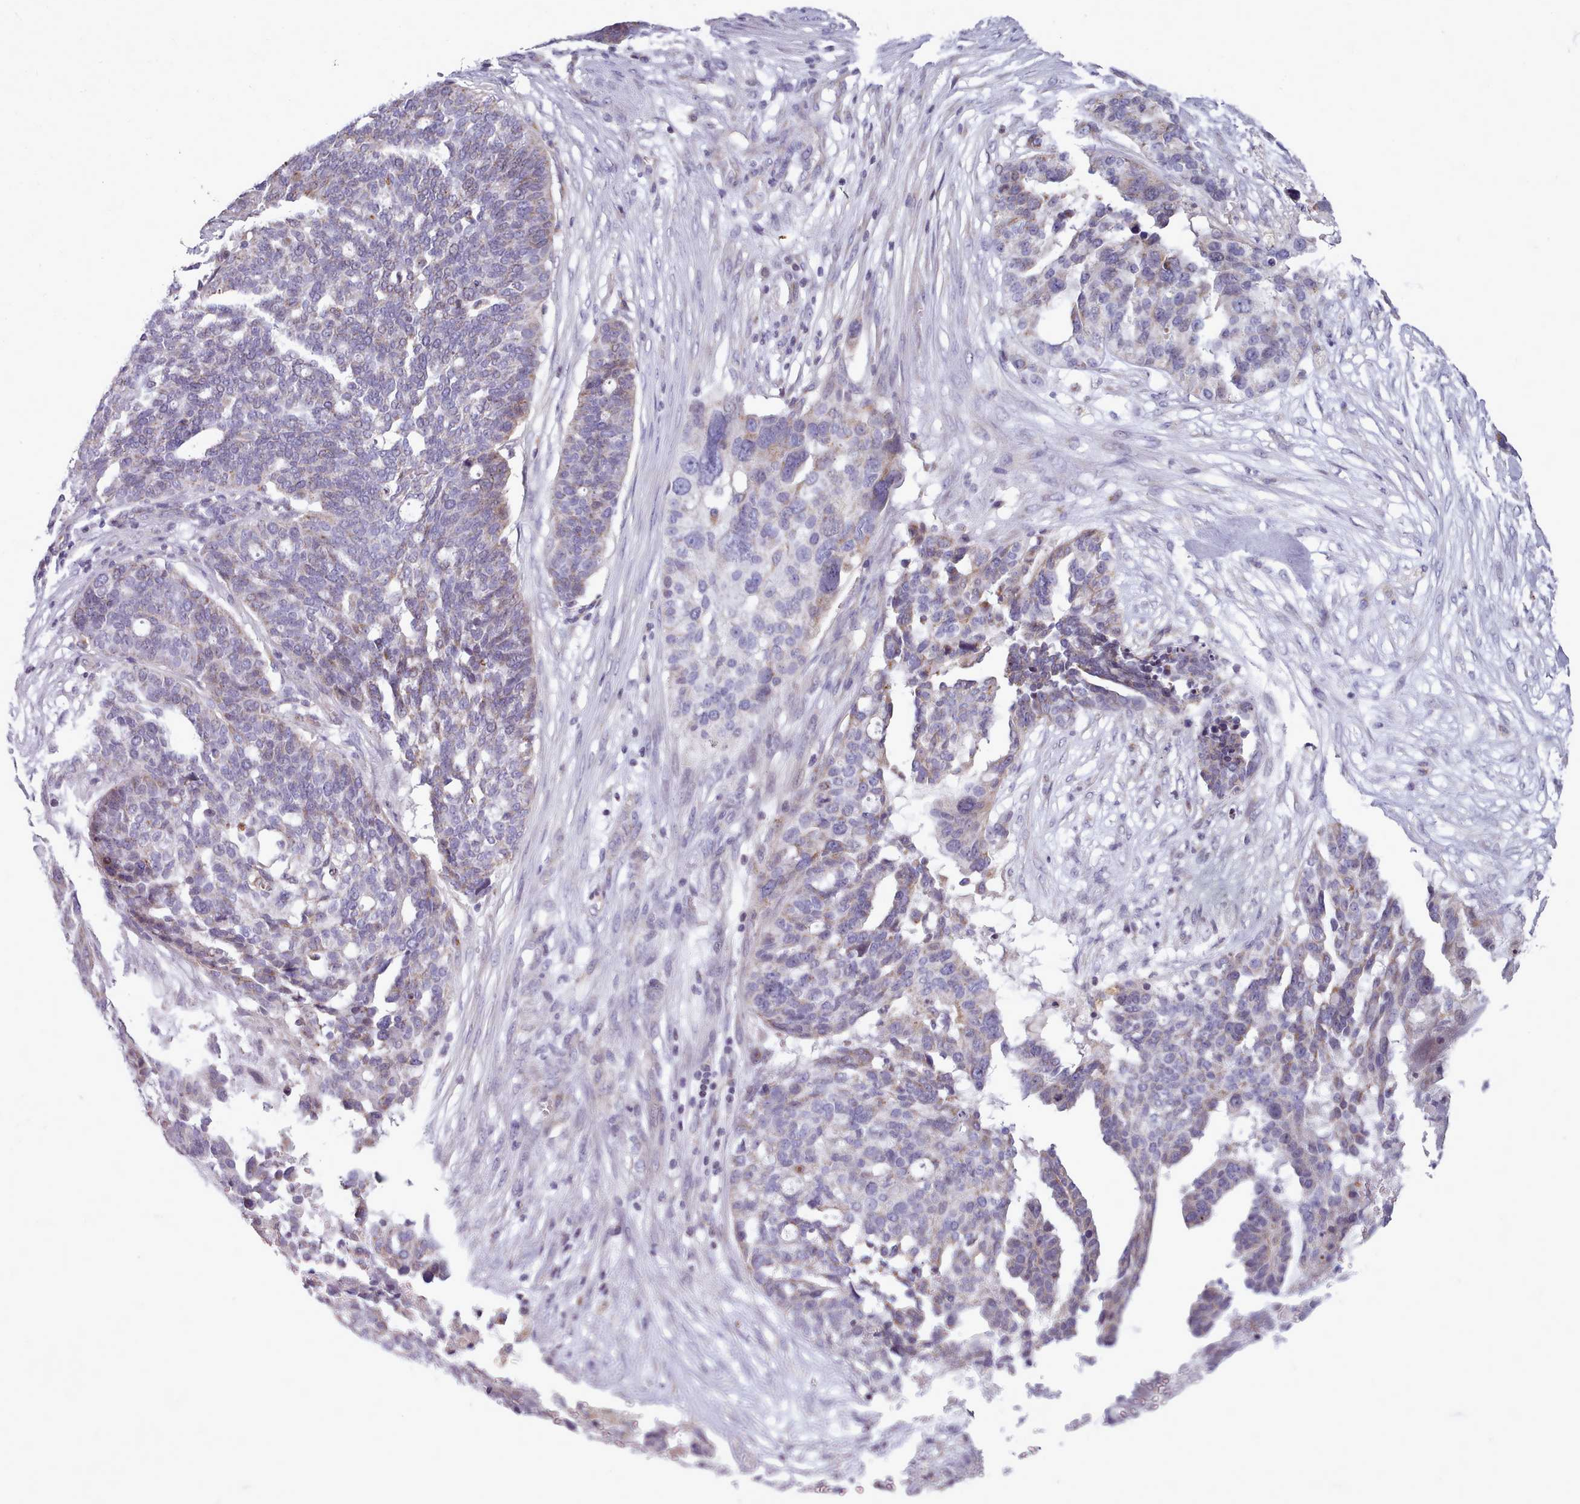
{"staining": {"intensity": "weak", "quantity": "<25%", "location": "cytoplasmic/membranous"}, "tissue": "ovarian cancer", "cell_type": "Tumor cells", "image_type": "cancer", "snomed": [{"axis": "morphology", "description": "Cystadenocarcinoma, serous, NOS"}, {"axis": "topography", "description": "Ovary"}], "caption": "This micrograph is of ovarian cancer (serous cystadenocarcinoma) stained with immunohistochemistry (IHC) to label a protein in brown with the nuclei are counter-stained blue. There is no expression in tumor cells.", "gene": "SLC52A3", "patient": {"sex": "female", "age": 59}}